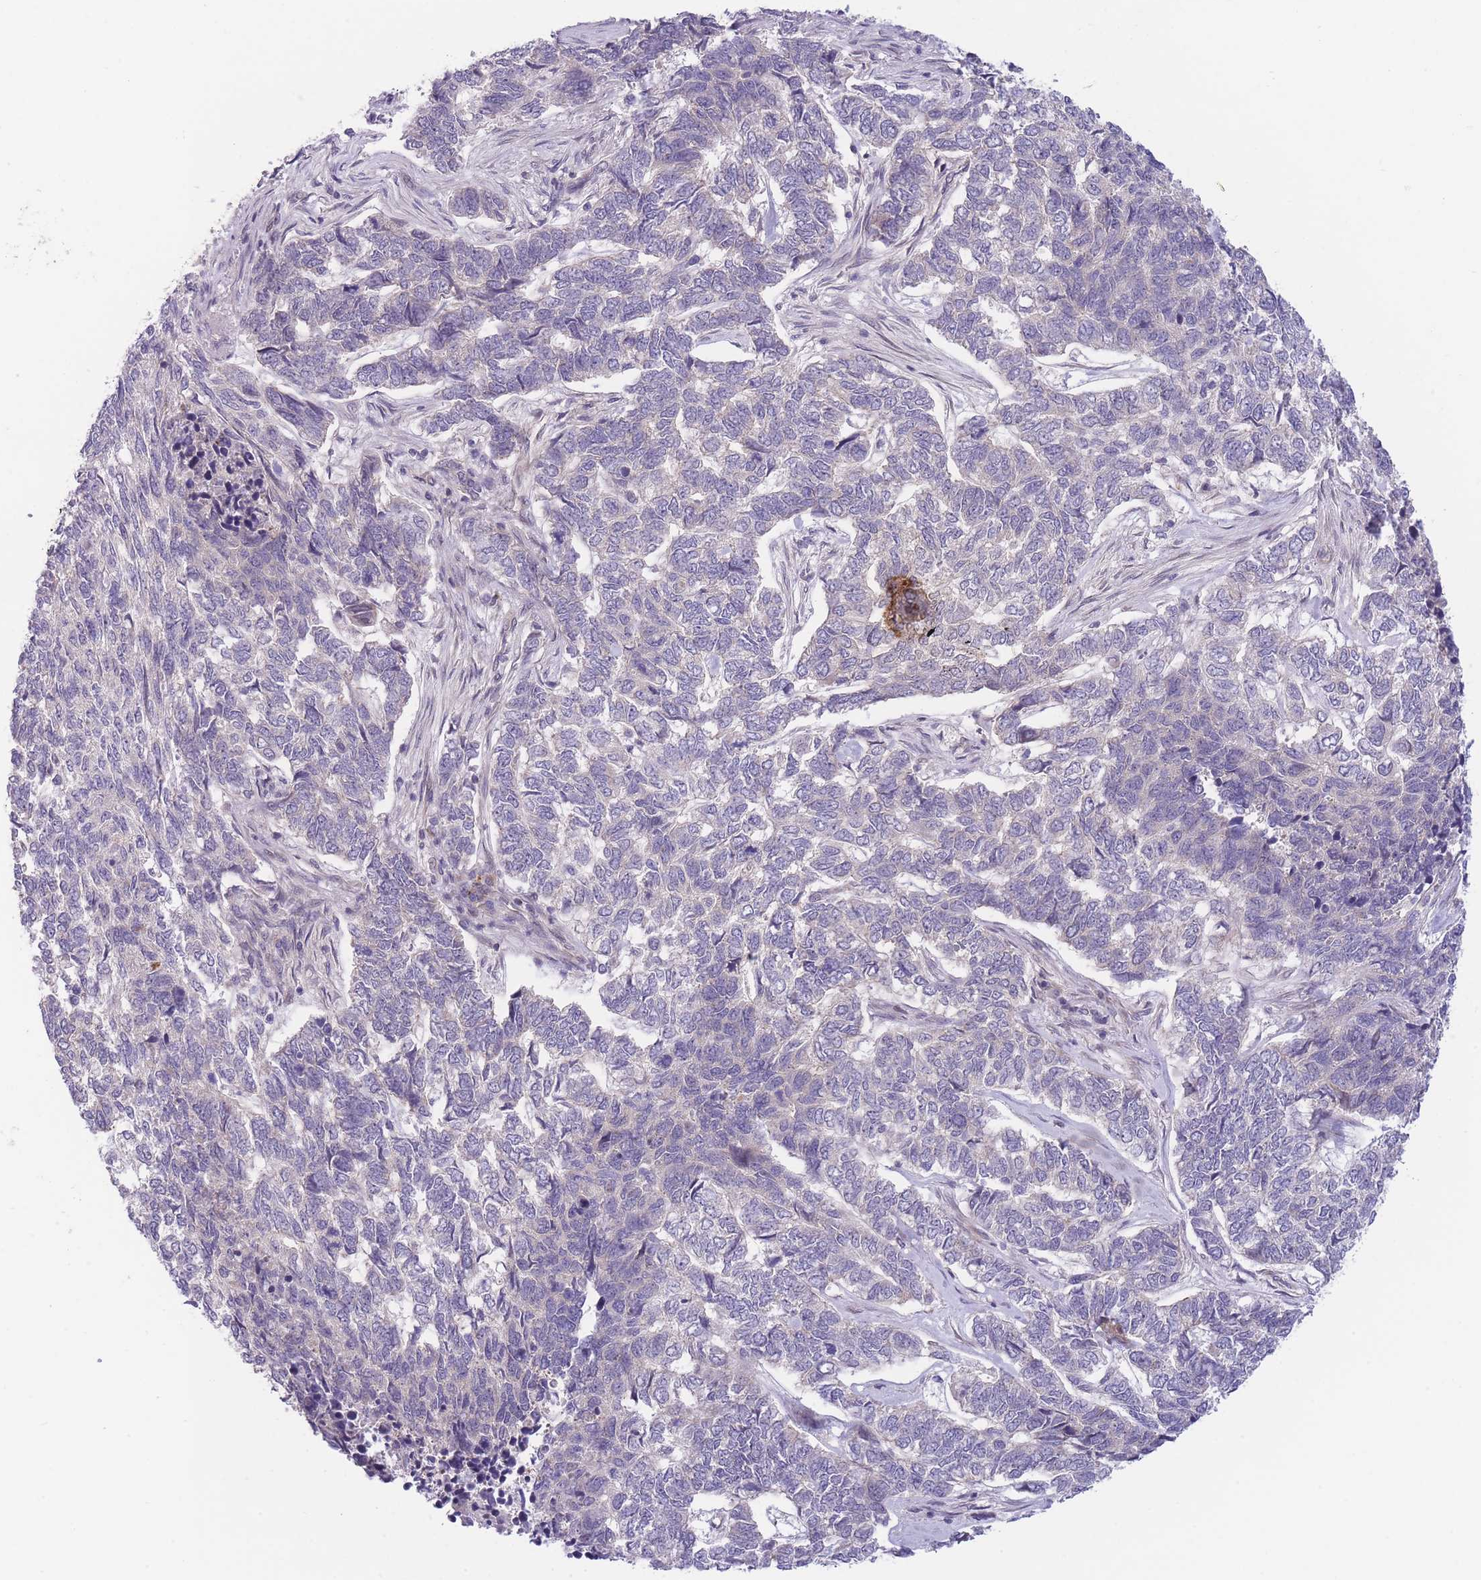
{"staining": {"intensity": "negative", "quantity": "none", "location": "none"}, "tissue": "skin cancer", "cell_type": "Tumor cells", "image_type": "cancer", "snomed": [{"axis": "morphology", "description": "Basal cell carcinoma"}, {"axis": "topography", "description": "Skin"}], "caption": "Protein analysis of skin basal cell carcinoma demonstrates no significant positivity in tumor cells.", "gene": "CDC25B", "patient": {"sex": "female", "age": 65}}